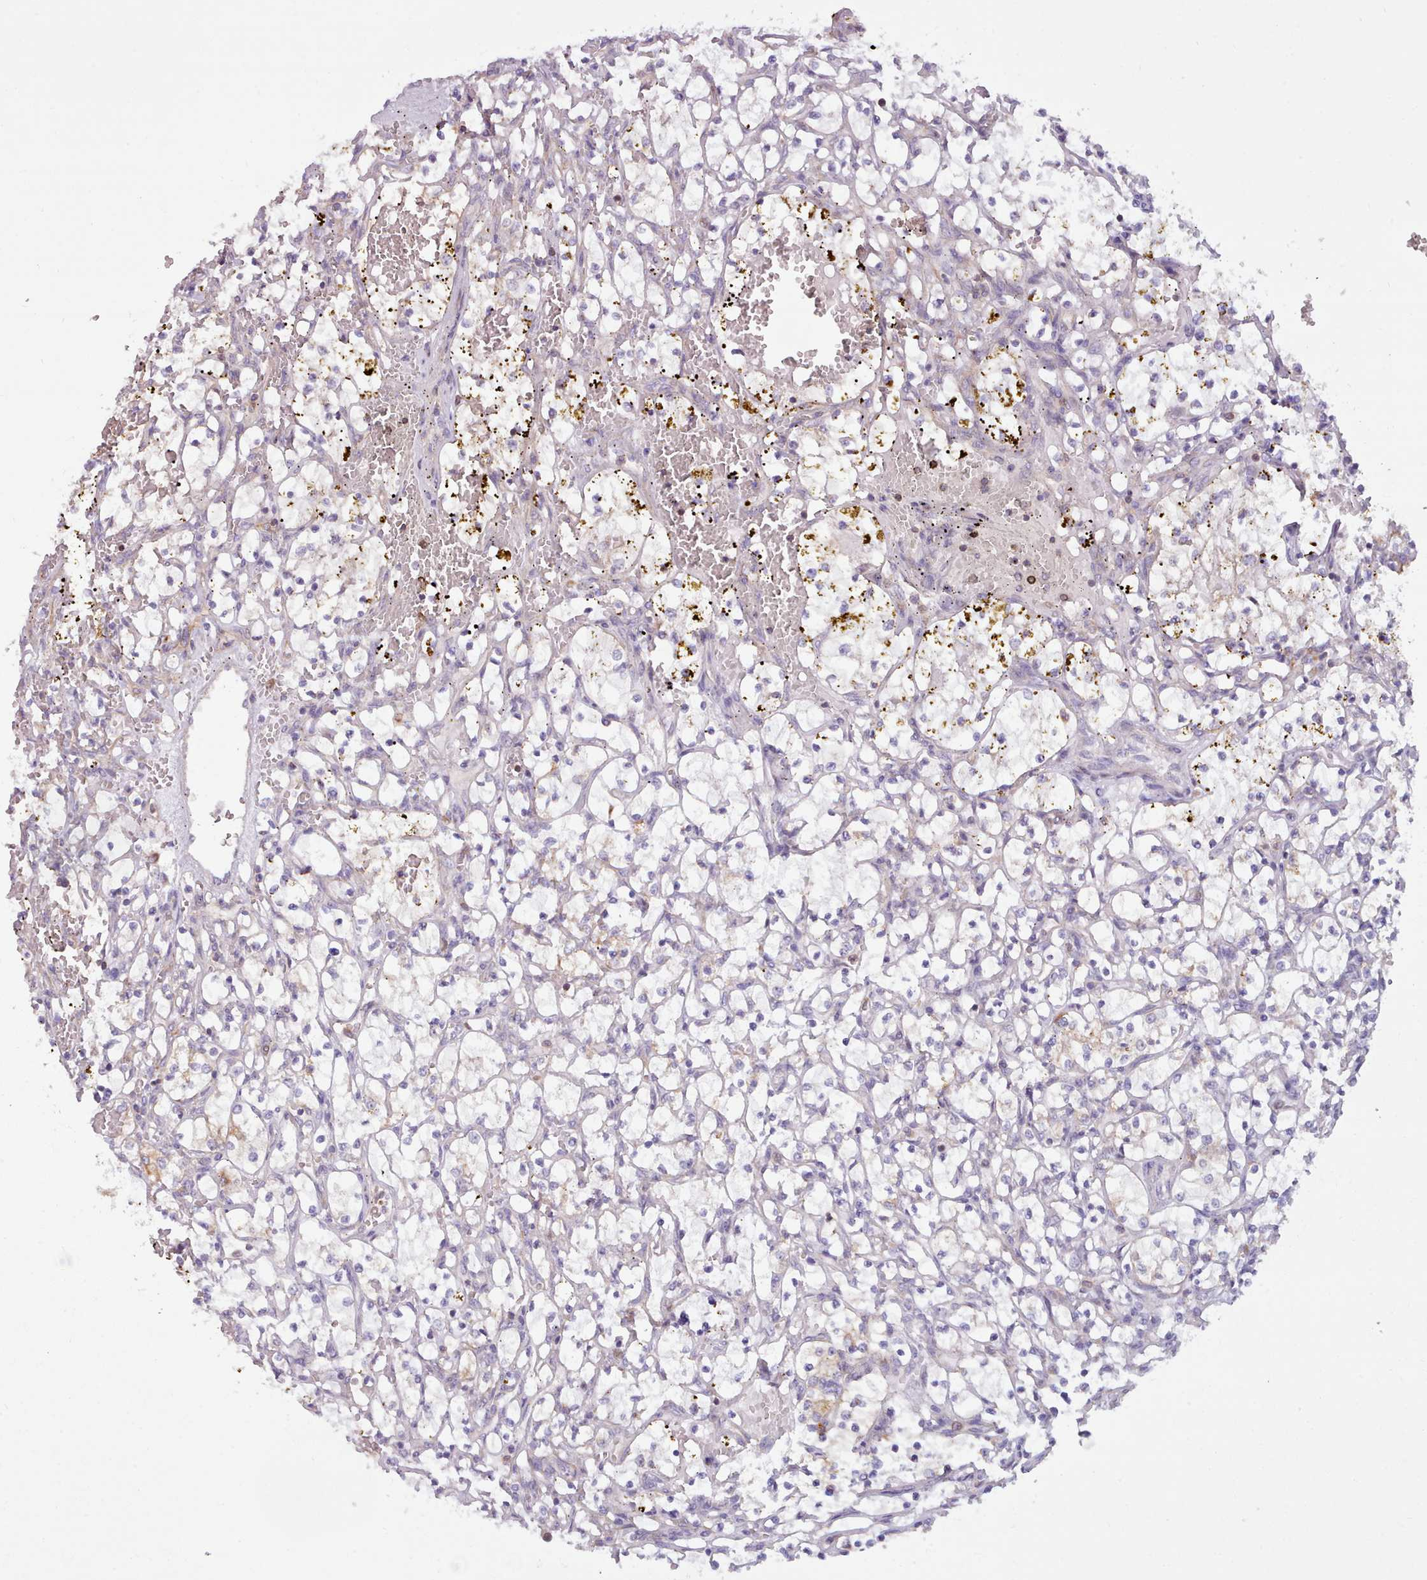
{"staining": {"intensity": "weak", "quantity": "<25%", "location": "cytoplasmic/membranous"}, "tissue": "renal cancer", "cell_type": "Tumor cells", "image_type": "cancer", "snomed": [{"axis": "morphology", "description": "Adenocarcinoma, NOS"}, {"axis": "topography", "description": "Kidney"}], "caption": "Immunohistochemical staining of human renal adenocarcinoma displays no significant positivity in tumor cells.", "gene": "CRYBG1", "patient": {"sex": "female", "age": 69}}